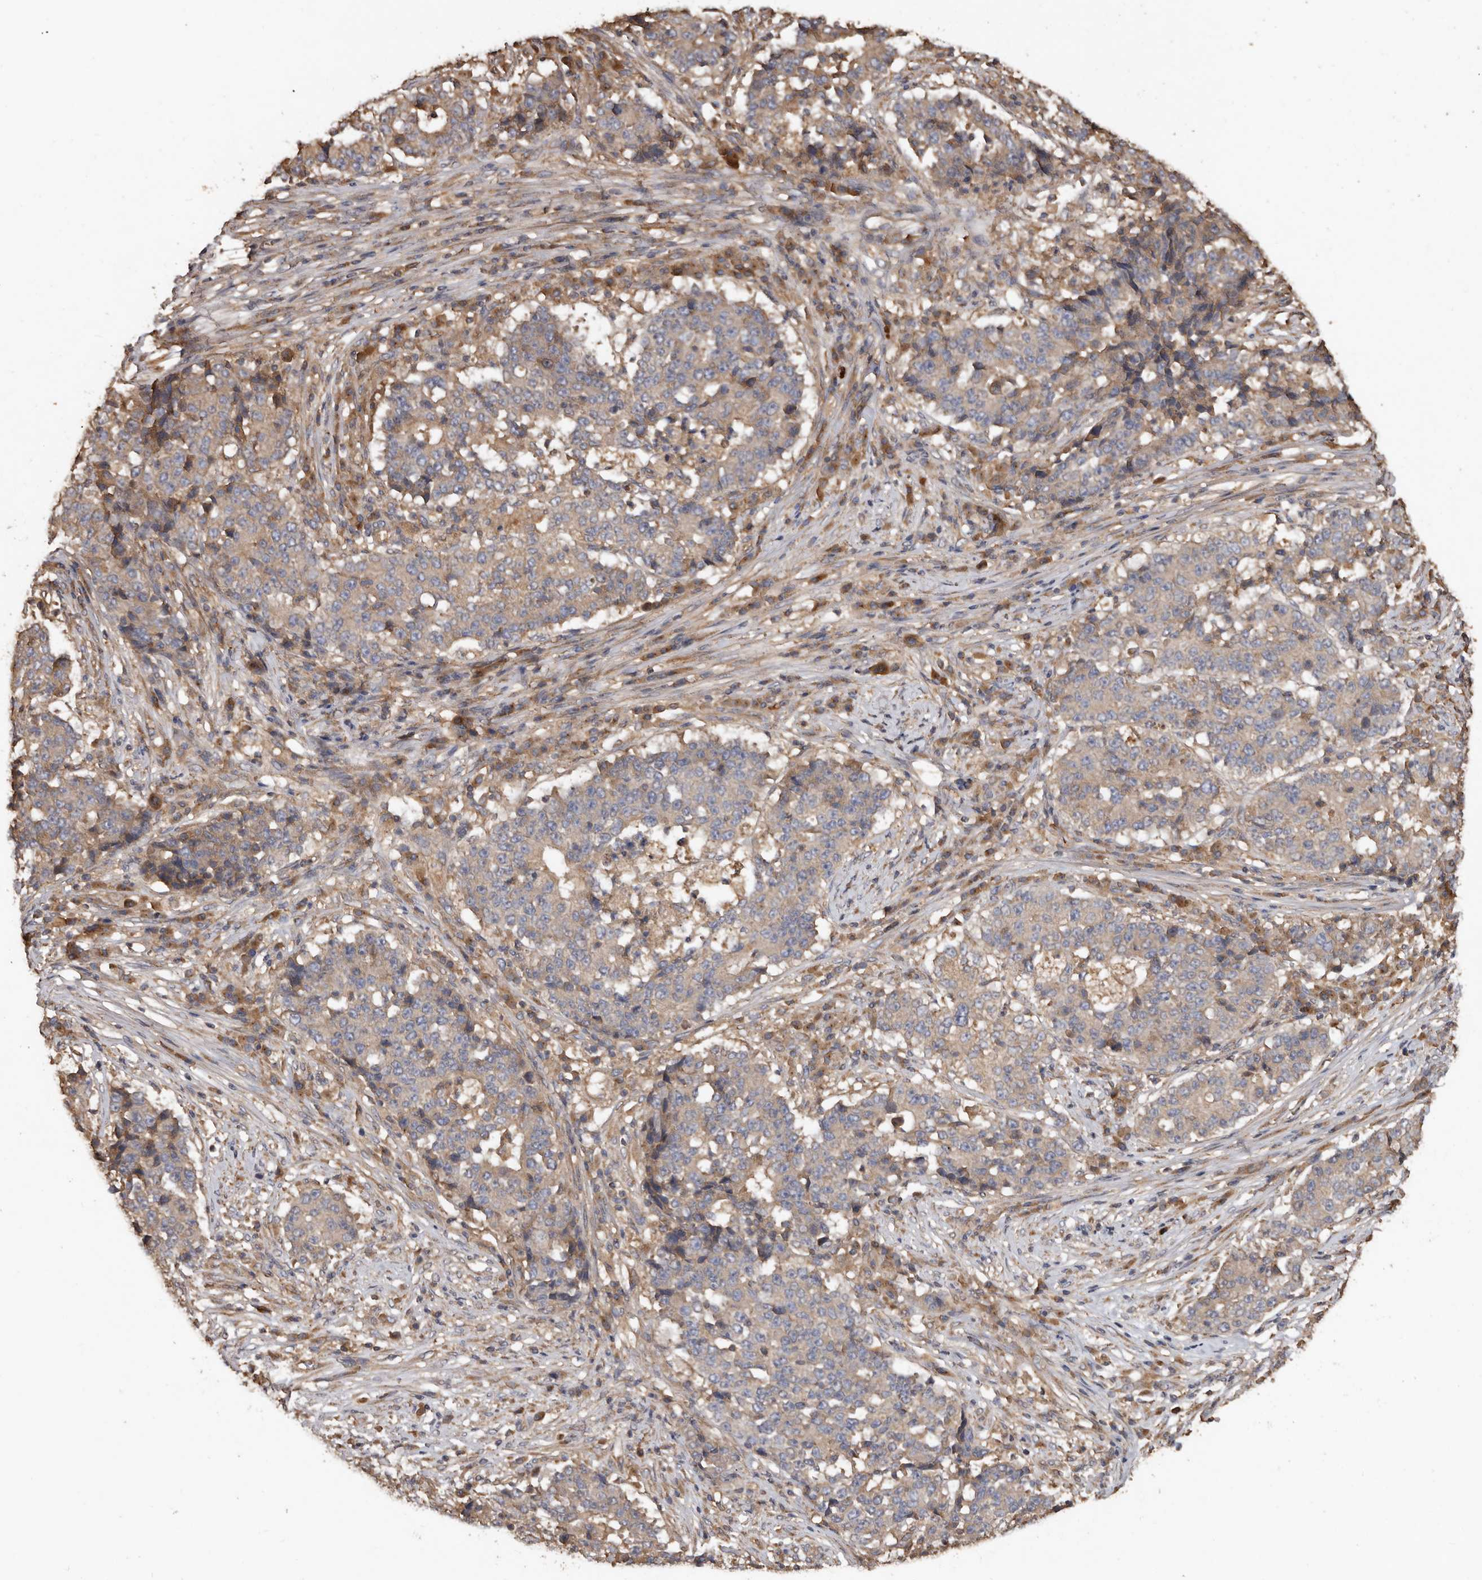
{"staining": {"intensity": "weak", "quantity": "25%-75%", "location": "cytoplasmic/membranous"}, "tissue": "stomach cancer", "cell_type": "Tumor cells", "image_type": "cancer", "snomed": [{"axis": "morphology", "description": "Adenocarcinoma, NOS"}, {"axis": "topography", "description": "Stomach"}], "caption": "The micrograph exhibits immunohistochemical staining of stomach adenocarcinoma. There is weak cytoplasmic/membranous staining is seen in about 25%-75% of tumor cells. (IHC, brightfield microscopy, high magnification).", "gene": "FLCN", "patient": {"sex": "male", "age": 59}}